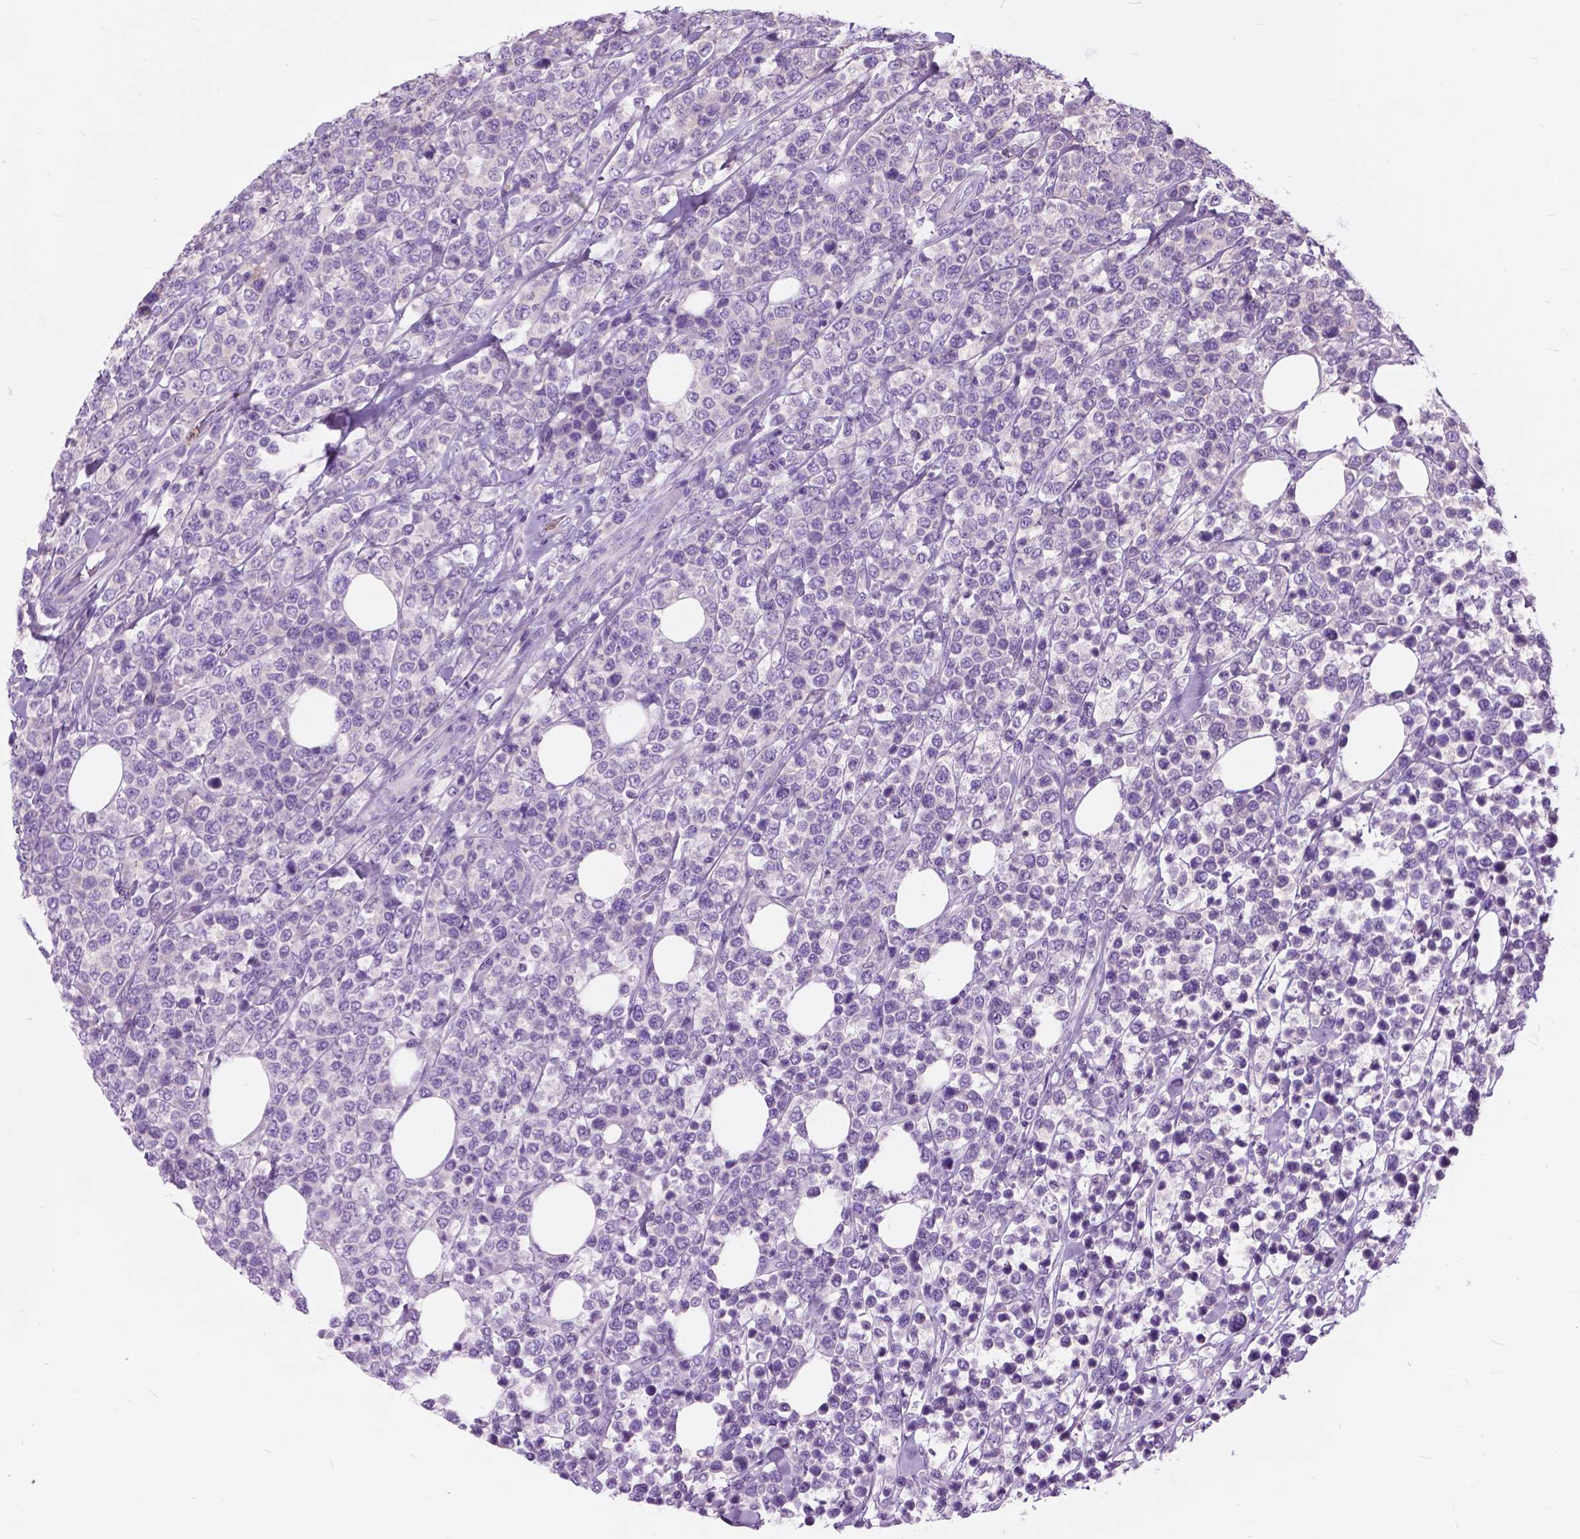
{"staining": {"intensity": "negative", "quantity": "none", "location": "none"}, "tissue": "lymphoma", "cell_type": "Tumor cells", "image_type": "cancer", "snomed": [{"axis": "morphology", "description": "Malignant lymphoma, non-Hodgkin's type, High grade"}, {"axis": "topography", "description": "Soft tissue"}], "caption": "Immunohistochemistry histopathology image of malignant lymphoma, non-Hodgkin's type (high-grade) stained for a protein (brown), which shows no staining in tumor cells.", "gene": "PRR35", "patient": {"sex": "female", "age": 56}}